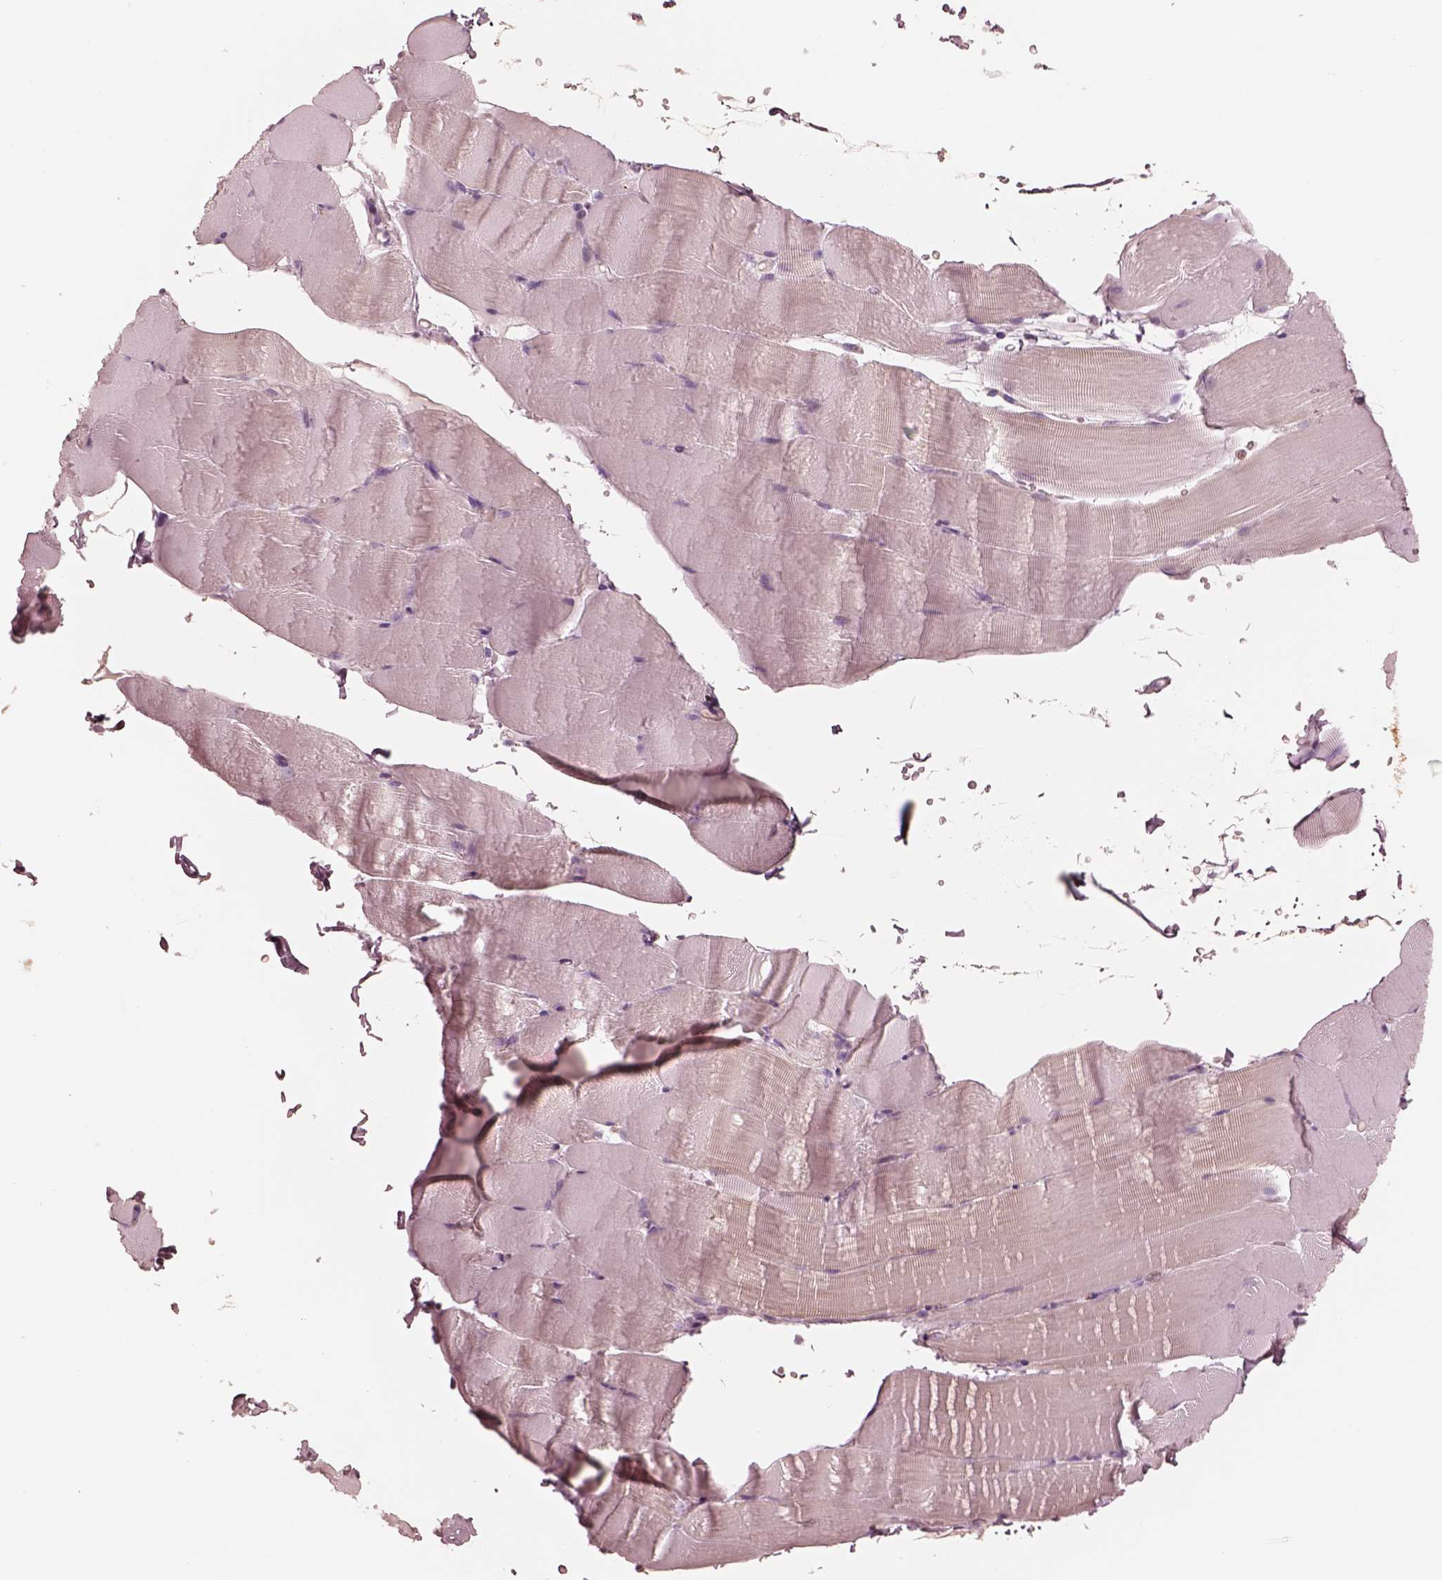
{"staining": {"intensity": "negative", "quantity": "none", "location": "none"}, "tissue": "skeletal muscle", "cell_type": "Myocytes", "image_type": "normal", "snomed": [{"axis": "morphology", "description": "Normal tissue, NOS"}, {"axis": "topography", "description": "Skeletal muscle"}], "caption": "This is a micrograph of immunohistochemistry staining of unremarkable skeletal muscle, which shows no expression in myocytes. Brightfield microscopy of immunohistochemistry (IHC) stained with DAB (3,3'-diaminobenzidine) (brown) and hematoxylin (blue), captured at high magnification.", "gene": "GPRIN1", "patient": {"sex": "female", "age": 37}}